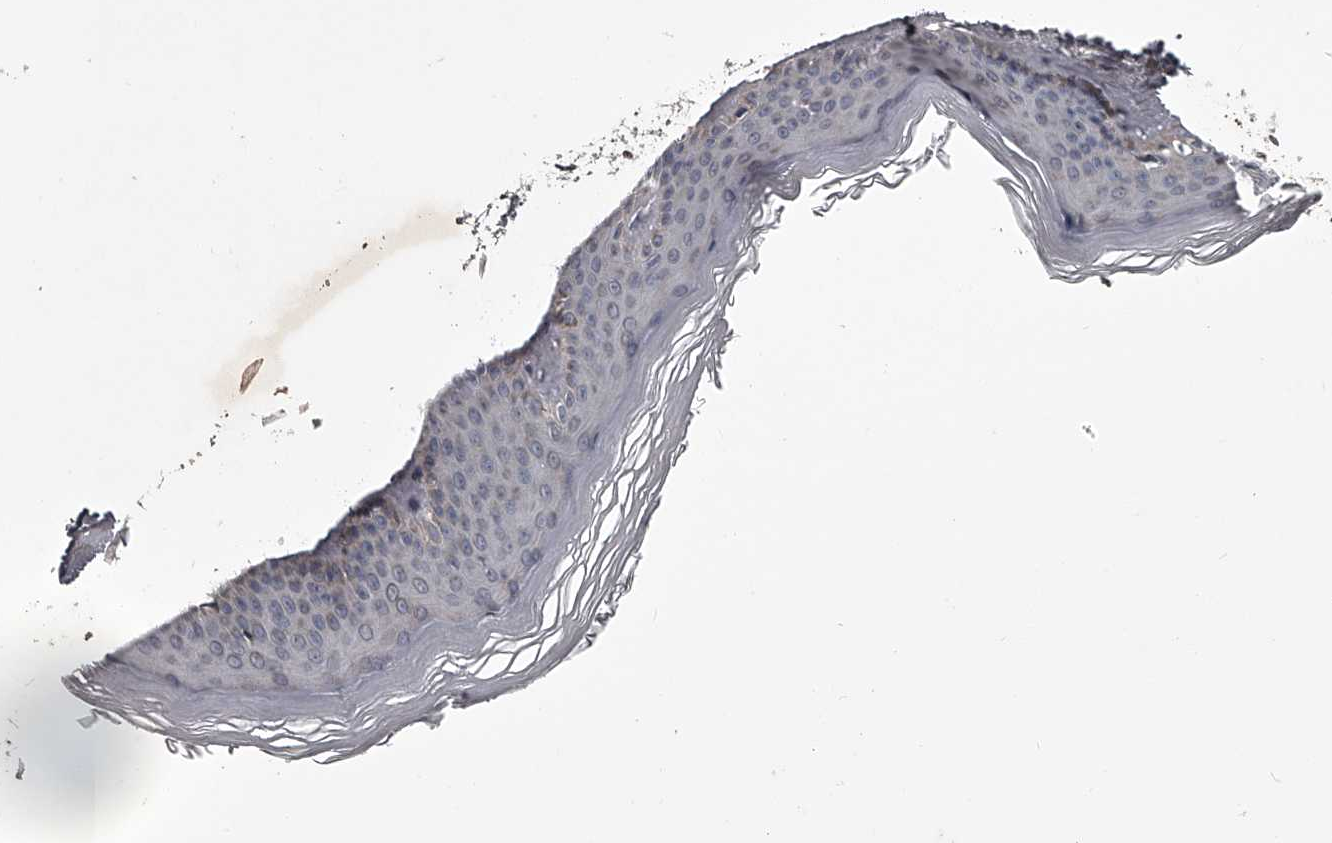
{"staining": {"intensity": "moderate", "quantity": "<25%", "location": "cytoplasmic/membranous"}, "tissue": "skin", "cell_type": "Fibroblasts", "image_type": "normal", "snomed": [{"axis": "morphology", "description": "Normal tissue, NOS"}, {"axis": "topography", "description": "Skin"}], "caption": "About <25% of fibroblasts in unremarkable skin demonstrate moderate cytoplasmic/membranous protein expression as visualized by brown immunohistochemical staining.", "gene": "RRP36", "patient": {"sex": "female", "age": 27}}